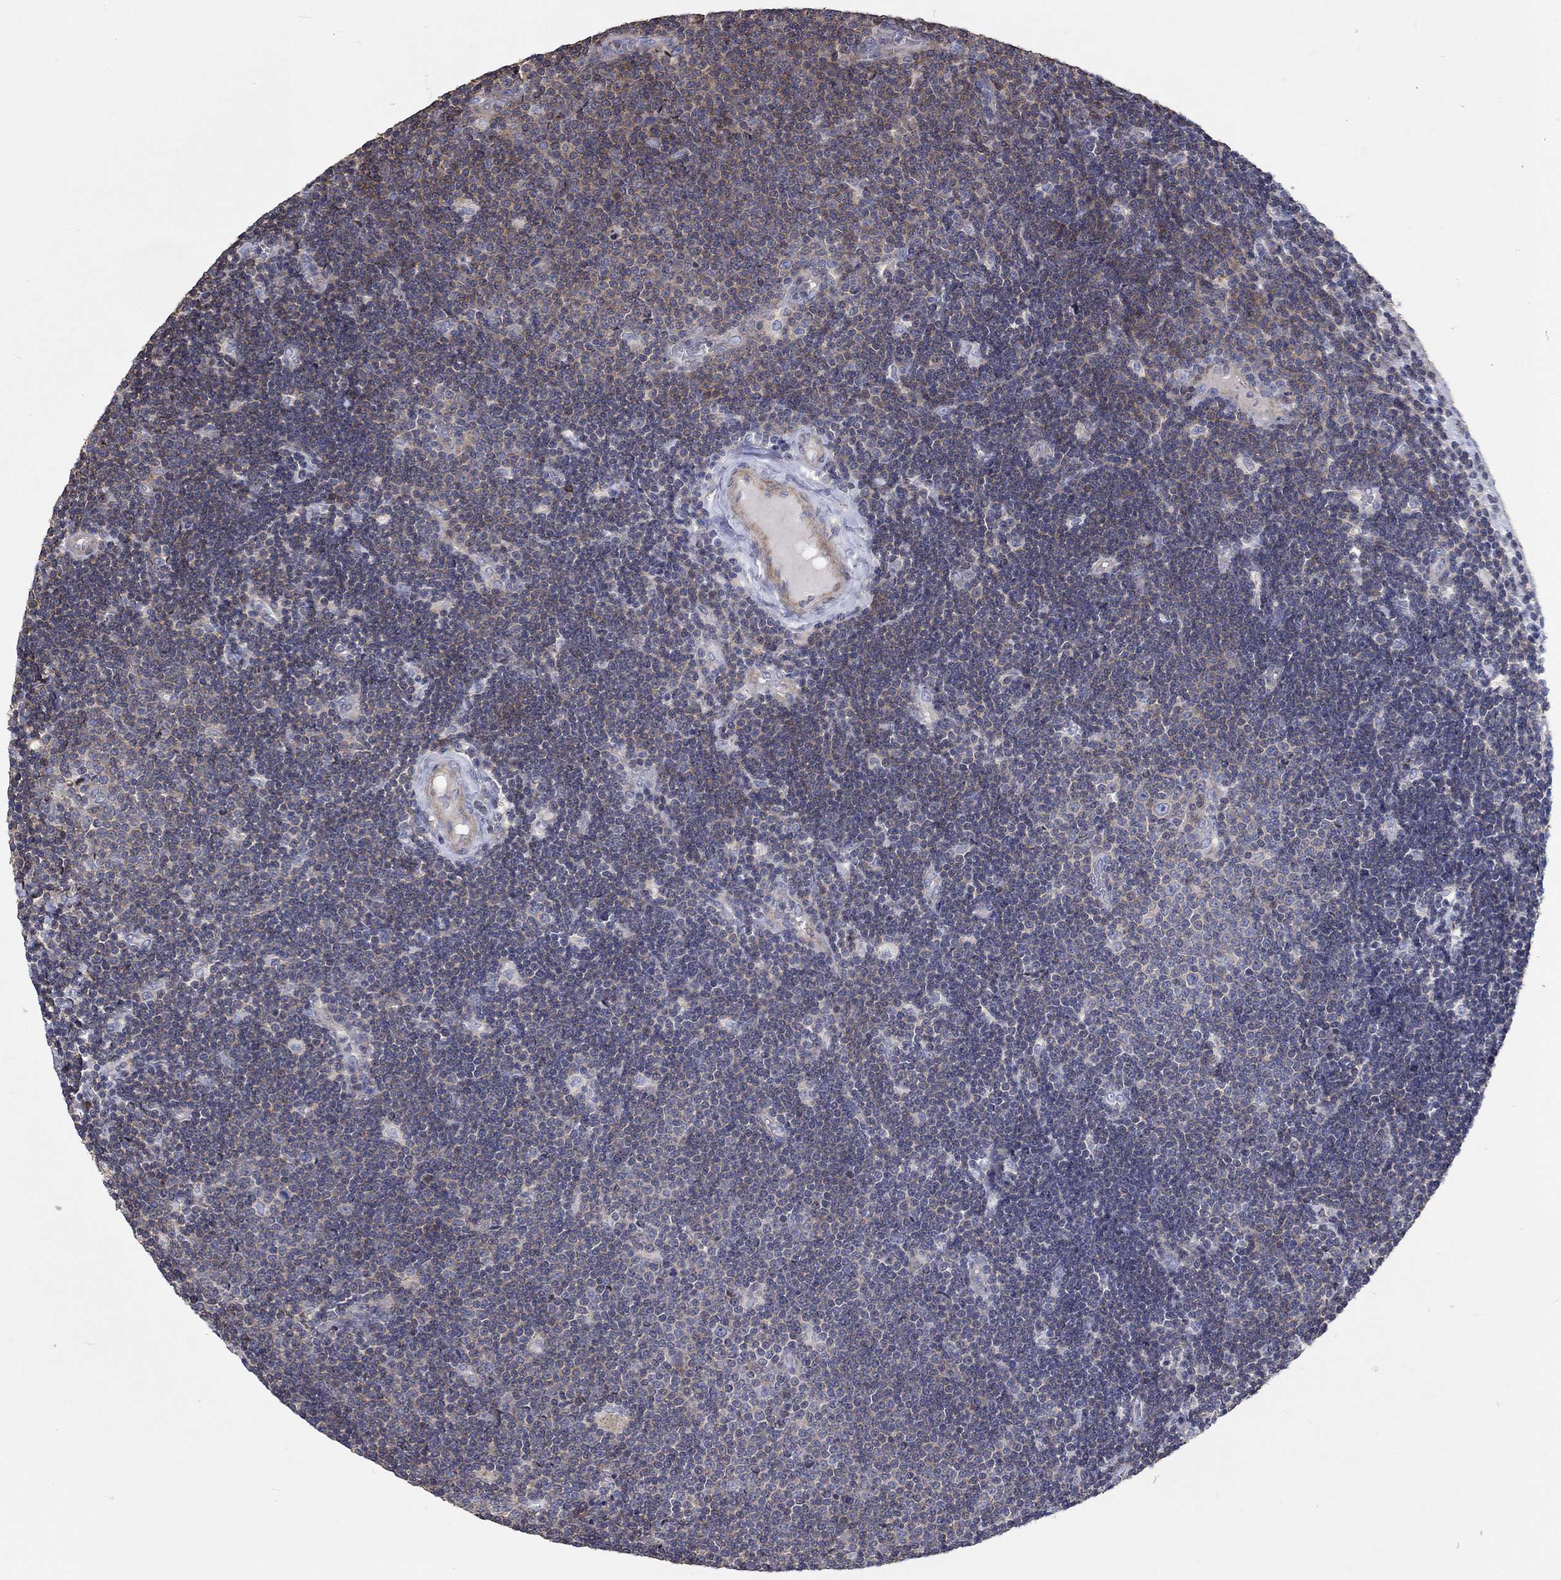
{"staining": {"intensity": "moderate", "quantity": "<25%", "location": "cytoplasmic/membranous"}, "tissue": "lymphoma", "cell_type": "Tumor cells", "image_type": "cancer", "snomed": [{"axis": "morphology", "description": "Malignant lymphoma, non-Hodgkin's type, Low grade"}, {"axis": "topography", "description": "Brain"}], "caption": "Moderate cytoplasmic/membranous protein positivity is present in approximately <25% of tumor cells in low-grade malignant lymphoma, non-Hodgkin's type.", "gene": "TNFAIP8L3", "patient": {"sex": "female", "age": 66}}